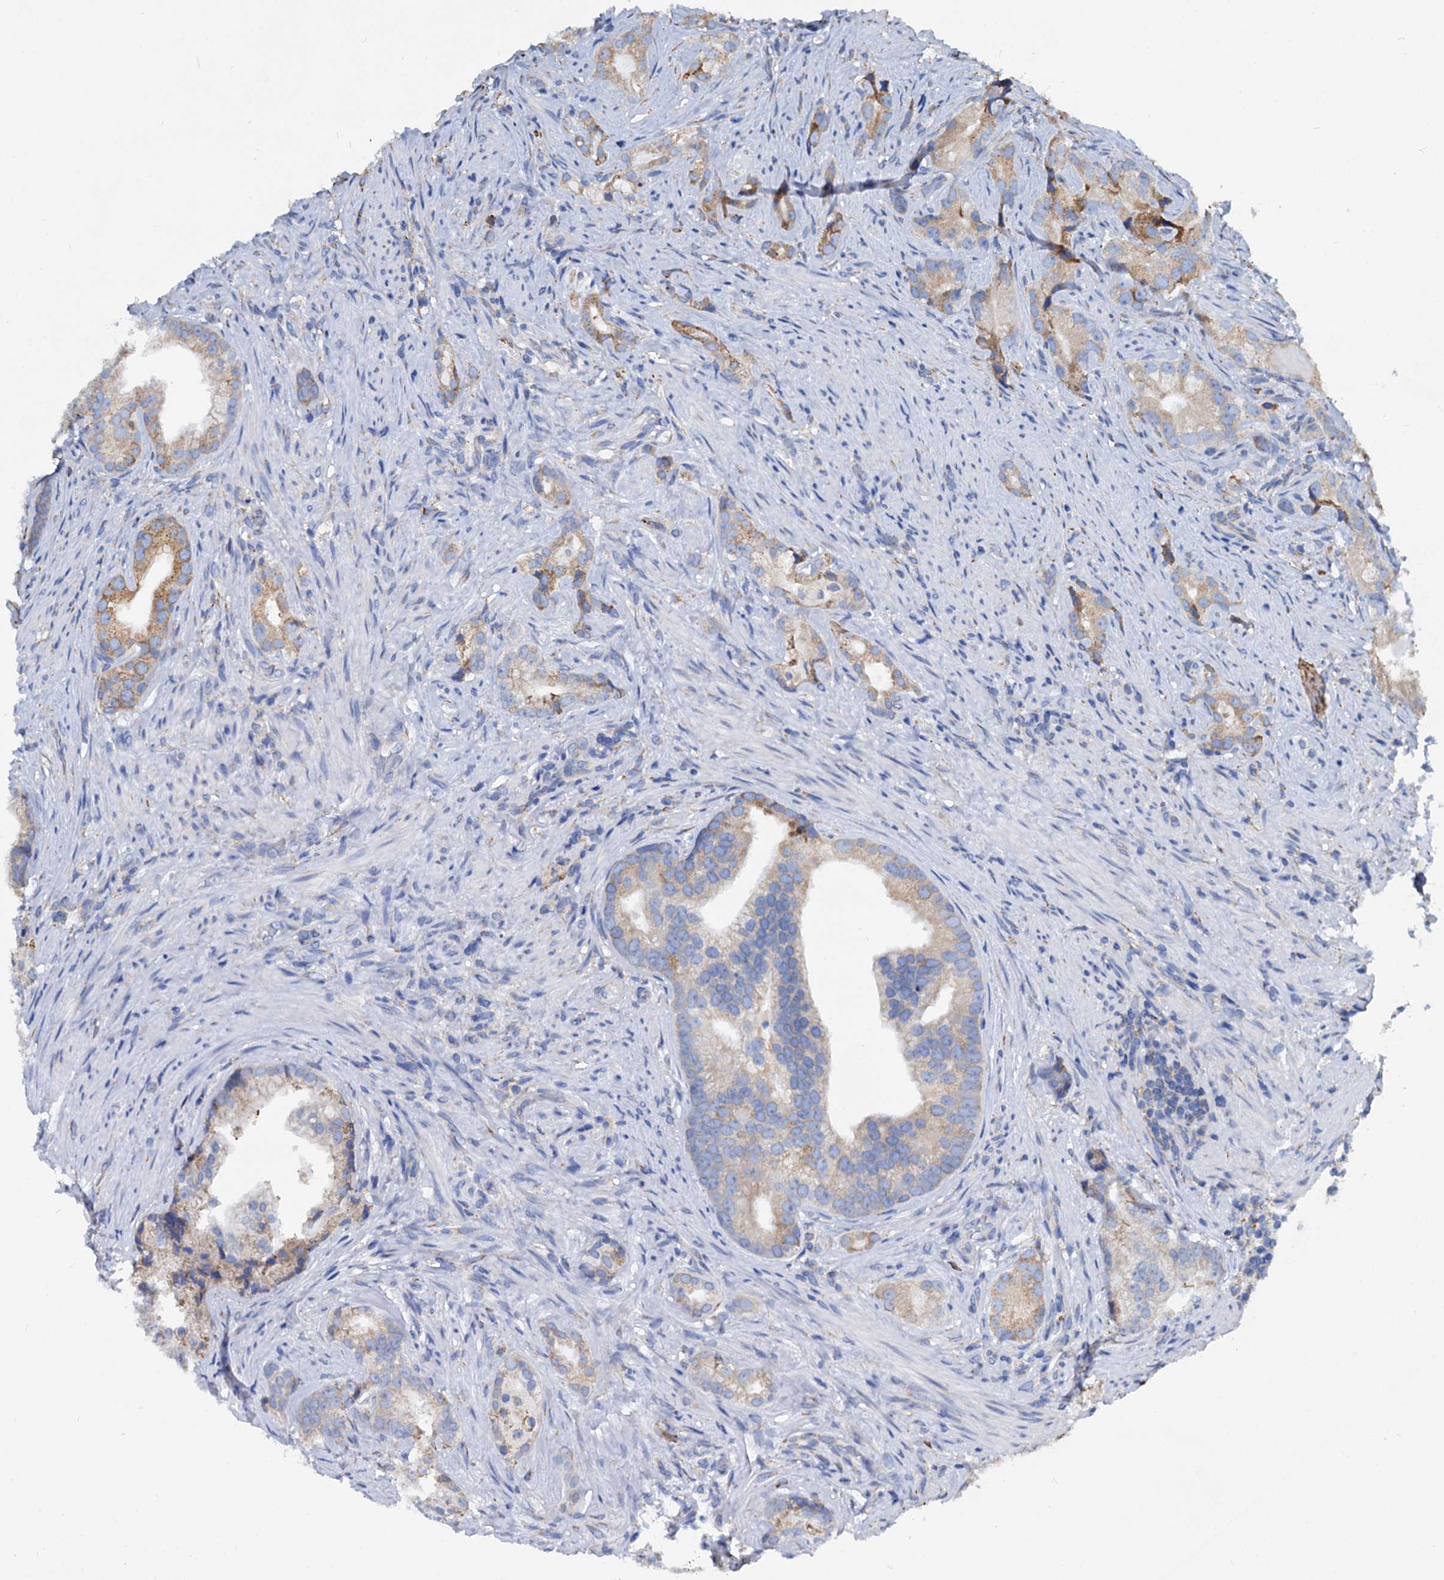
{"staining": {"intensity": "moderate", "quantity": "25%-75%", "location": "cytoplasmic/membranous"}, "tissue": "prostate cancer", "cell_type": "Tumor cells", "image_type": "cancer", "snomed": [{"axis": "morphology", "description": "Adenocarcinoma, Low grade"}, {"axis": "topography", "description": "Prostate"}], "caption": "This micrograph displays immunohistochemistry staining of prostate low-grade adenocarcinoma, with medium moderate cytoplasmic/membranous staining in approximately 25%-75% of tumor cells.", "gene": "HSPA5", "patient": {"sex": "male", "age": 71}}